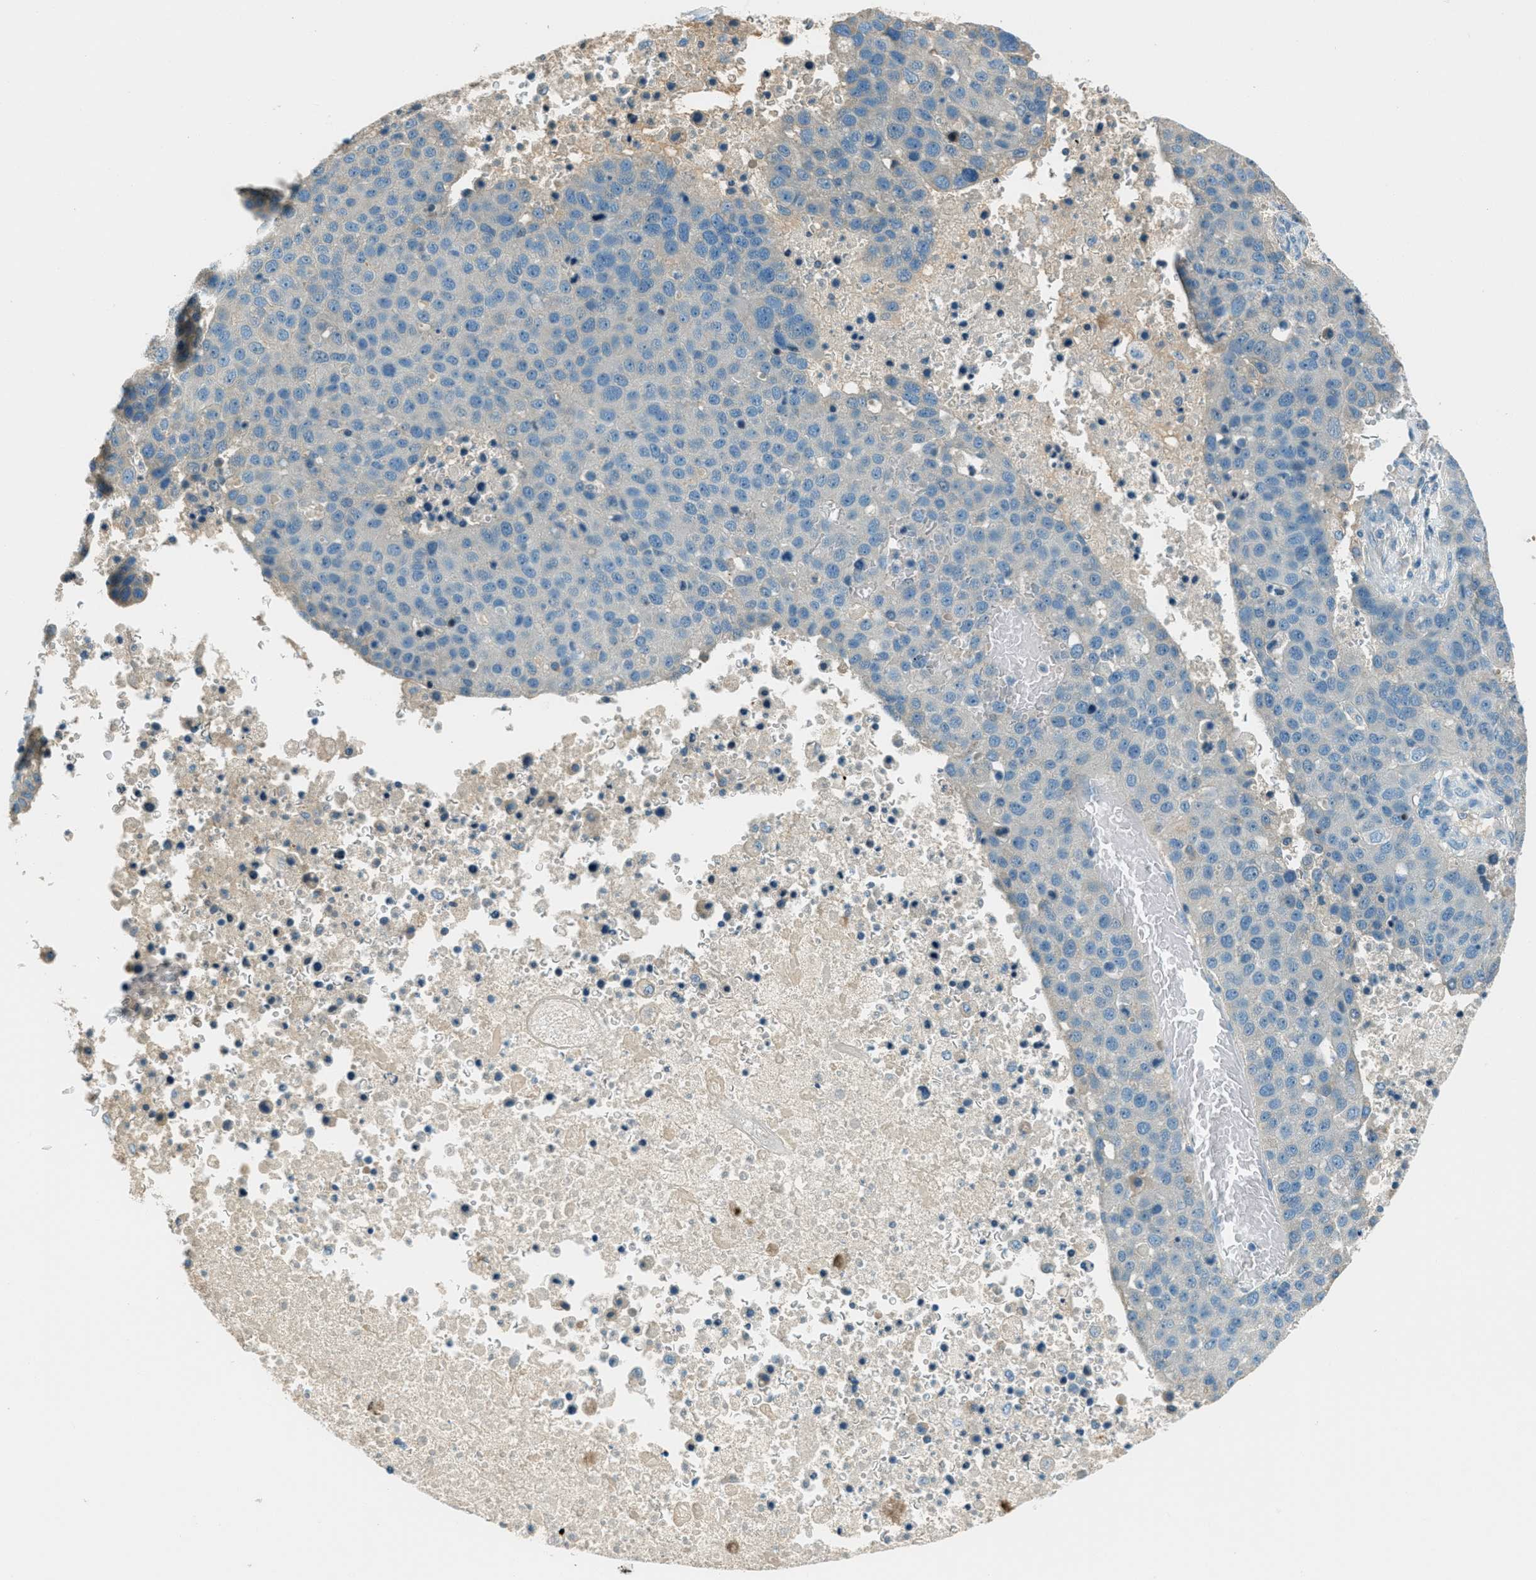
{"staining": {"intensity": "negative", "quantity": "none", "location": "none"}, "tissue": "pancreatic cancer", "cell_type": "Tumor cells", "image_type": "cancer", "snomed": [{"axis": "morphology", "description": "Adenocarcinoma, NOS"}, {"axis": "topography", "description": "Pancreas"}], "caption": "Immunohistochemistry (IHC) image of neoplastic tissue: pancreatic cancer (adenocarcinoma) stained with DAB displays no significant protein positivity in tumor cells. (Stains: DAB immunohistochemistry with hematoxylin counter stain, Microscopy: brightfield microscopy at high magnification).", "gene": "MSLN", "patient": {"sex": "female", "age": 61}}